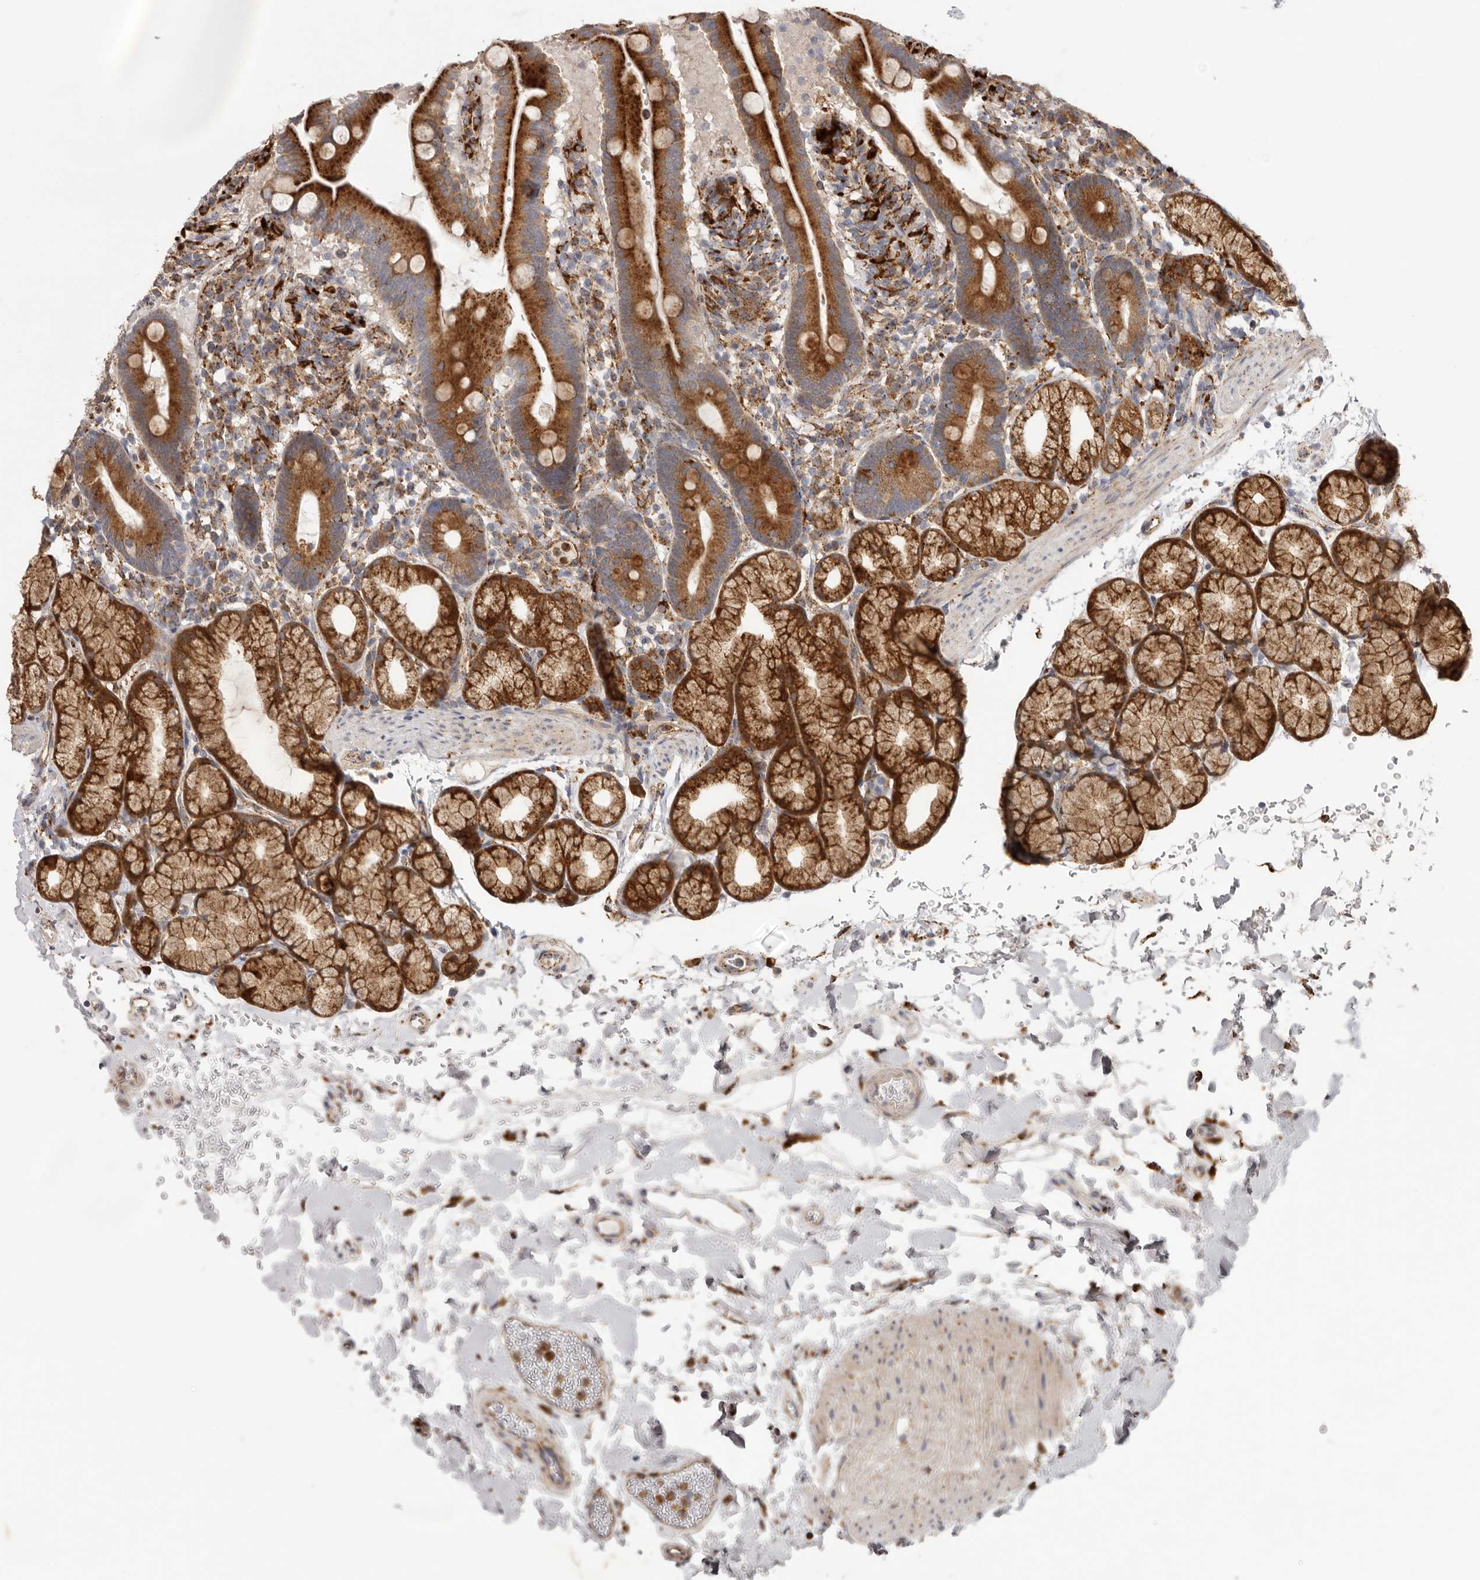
{"staining": {"intensity": "strong", "quantity": ">75%", "location": "cytoplasmic/membranous"}, "tissue": "duodenum", "cell_type": "Glandular cells", "image_type": "normal", "snomed": [{"axis": "morphology", "description": "Normal tissue, NOS"}, {"axis": "topography", "description": "Duodenum"}], "caption": "Approximately >75% of glandular cells in normal human duodenum reveal strong cytoplasmic/membranous protein staining as visualized by brown immunohistochemical staining.", "gene": "GRN", "patient": {"sex": "male", "age": 54}}